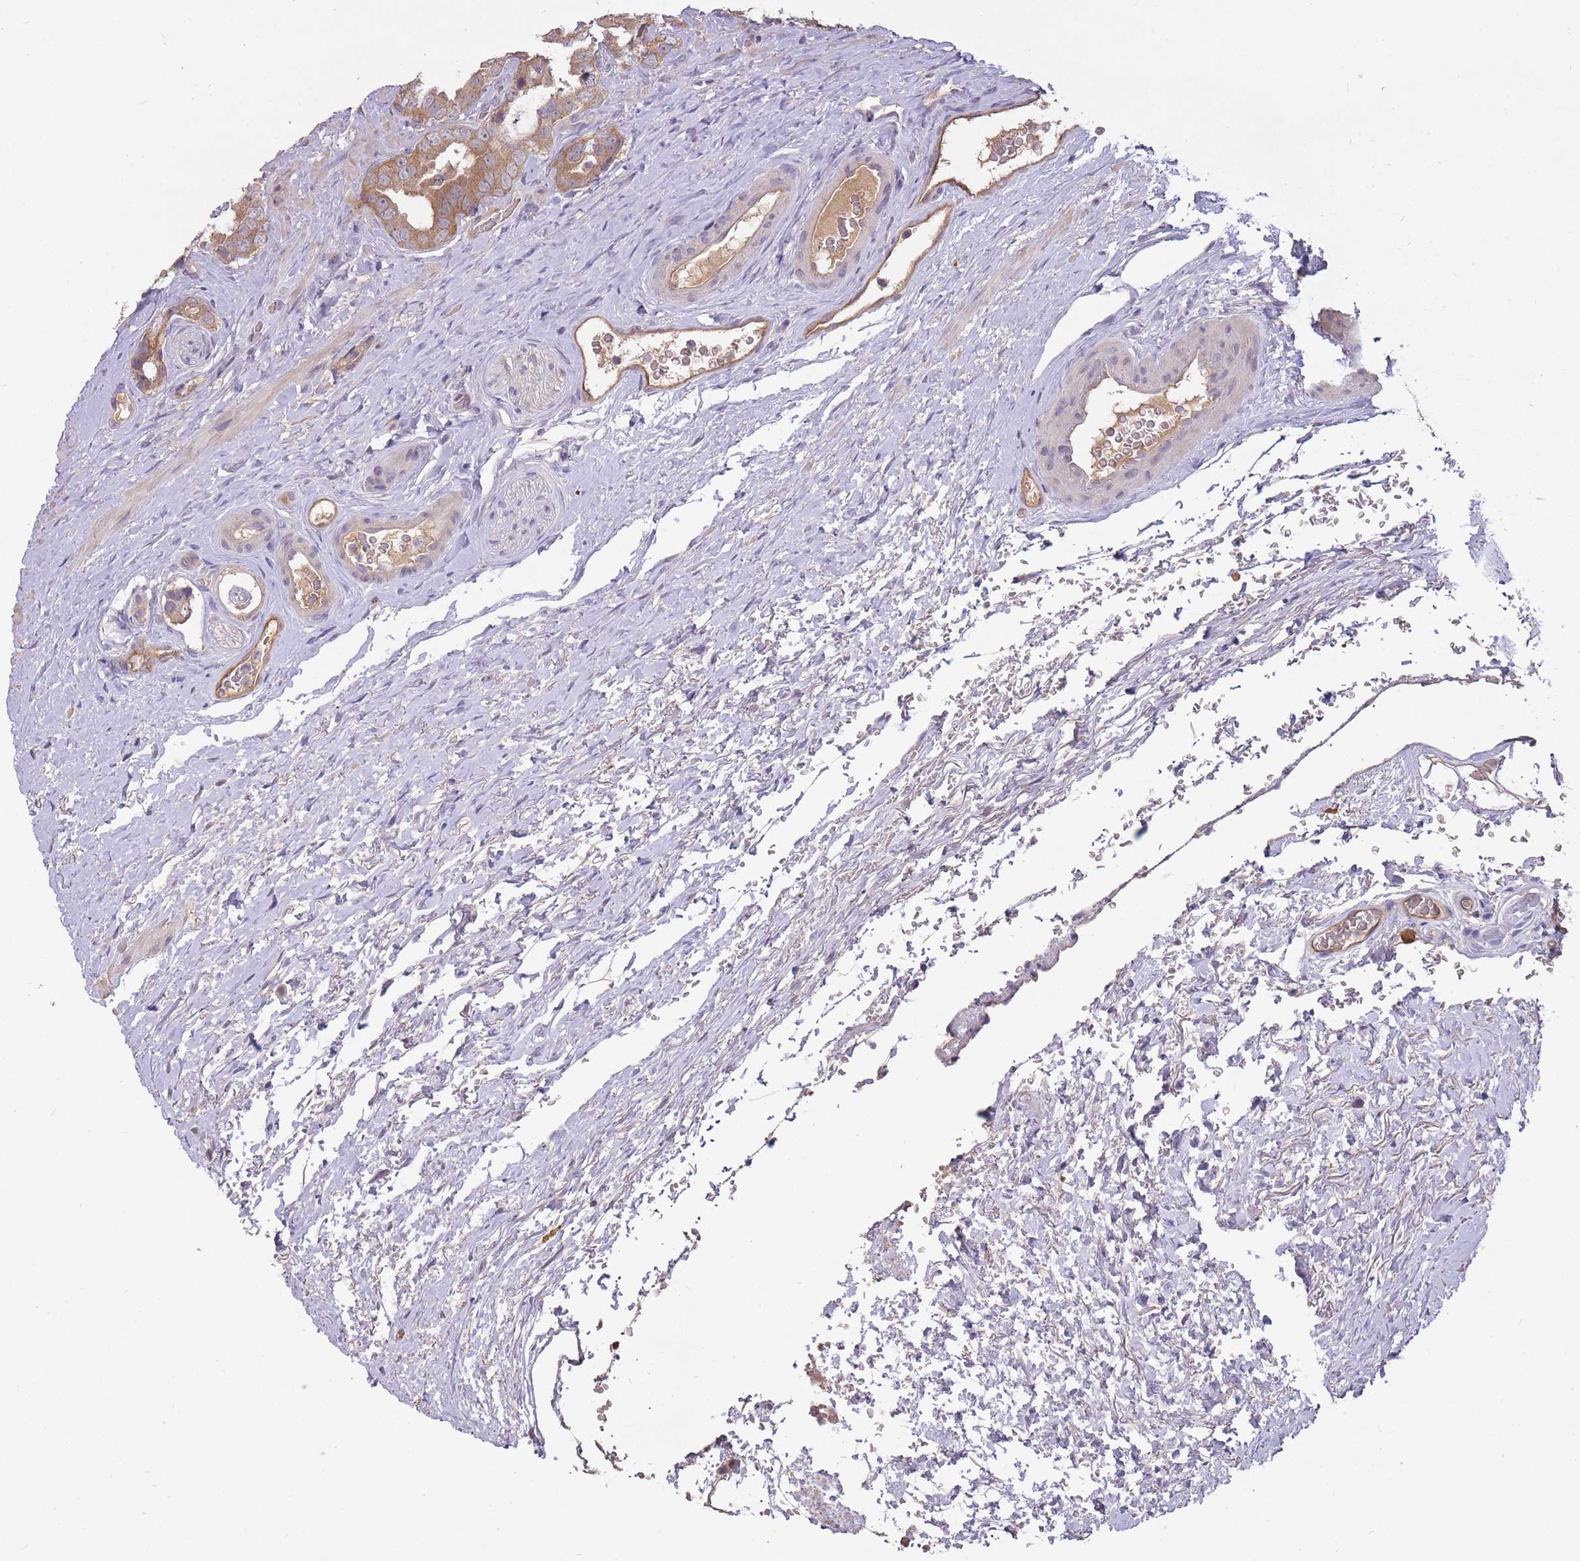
{"staining": {"intensity": "moderate", "quantity": ">75%", "location": "cytoplasmic/membranous"}, "tissue": "prostate cancer", "cell_type": "Tumor cells", "image_type": "cancer", "snomed": [{"axis": "morphology", "description": "Adenocarcinoma, High grade"}, {"axis": "topography", "description": "Prostate"}], "caption": "This histopathology image shows high-grade adenocarcinoma (prostate) stained with immunohistochemistry to label a protein in brown. The cytoplasmic/membranous of tumor cells show moderate positivity for the protein. Nuclei are counter-stained blue.", "gene": "LRATD2", "patient": {"sex": "male", "age": 71}}